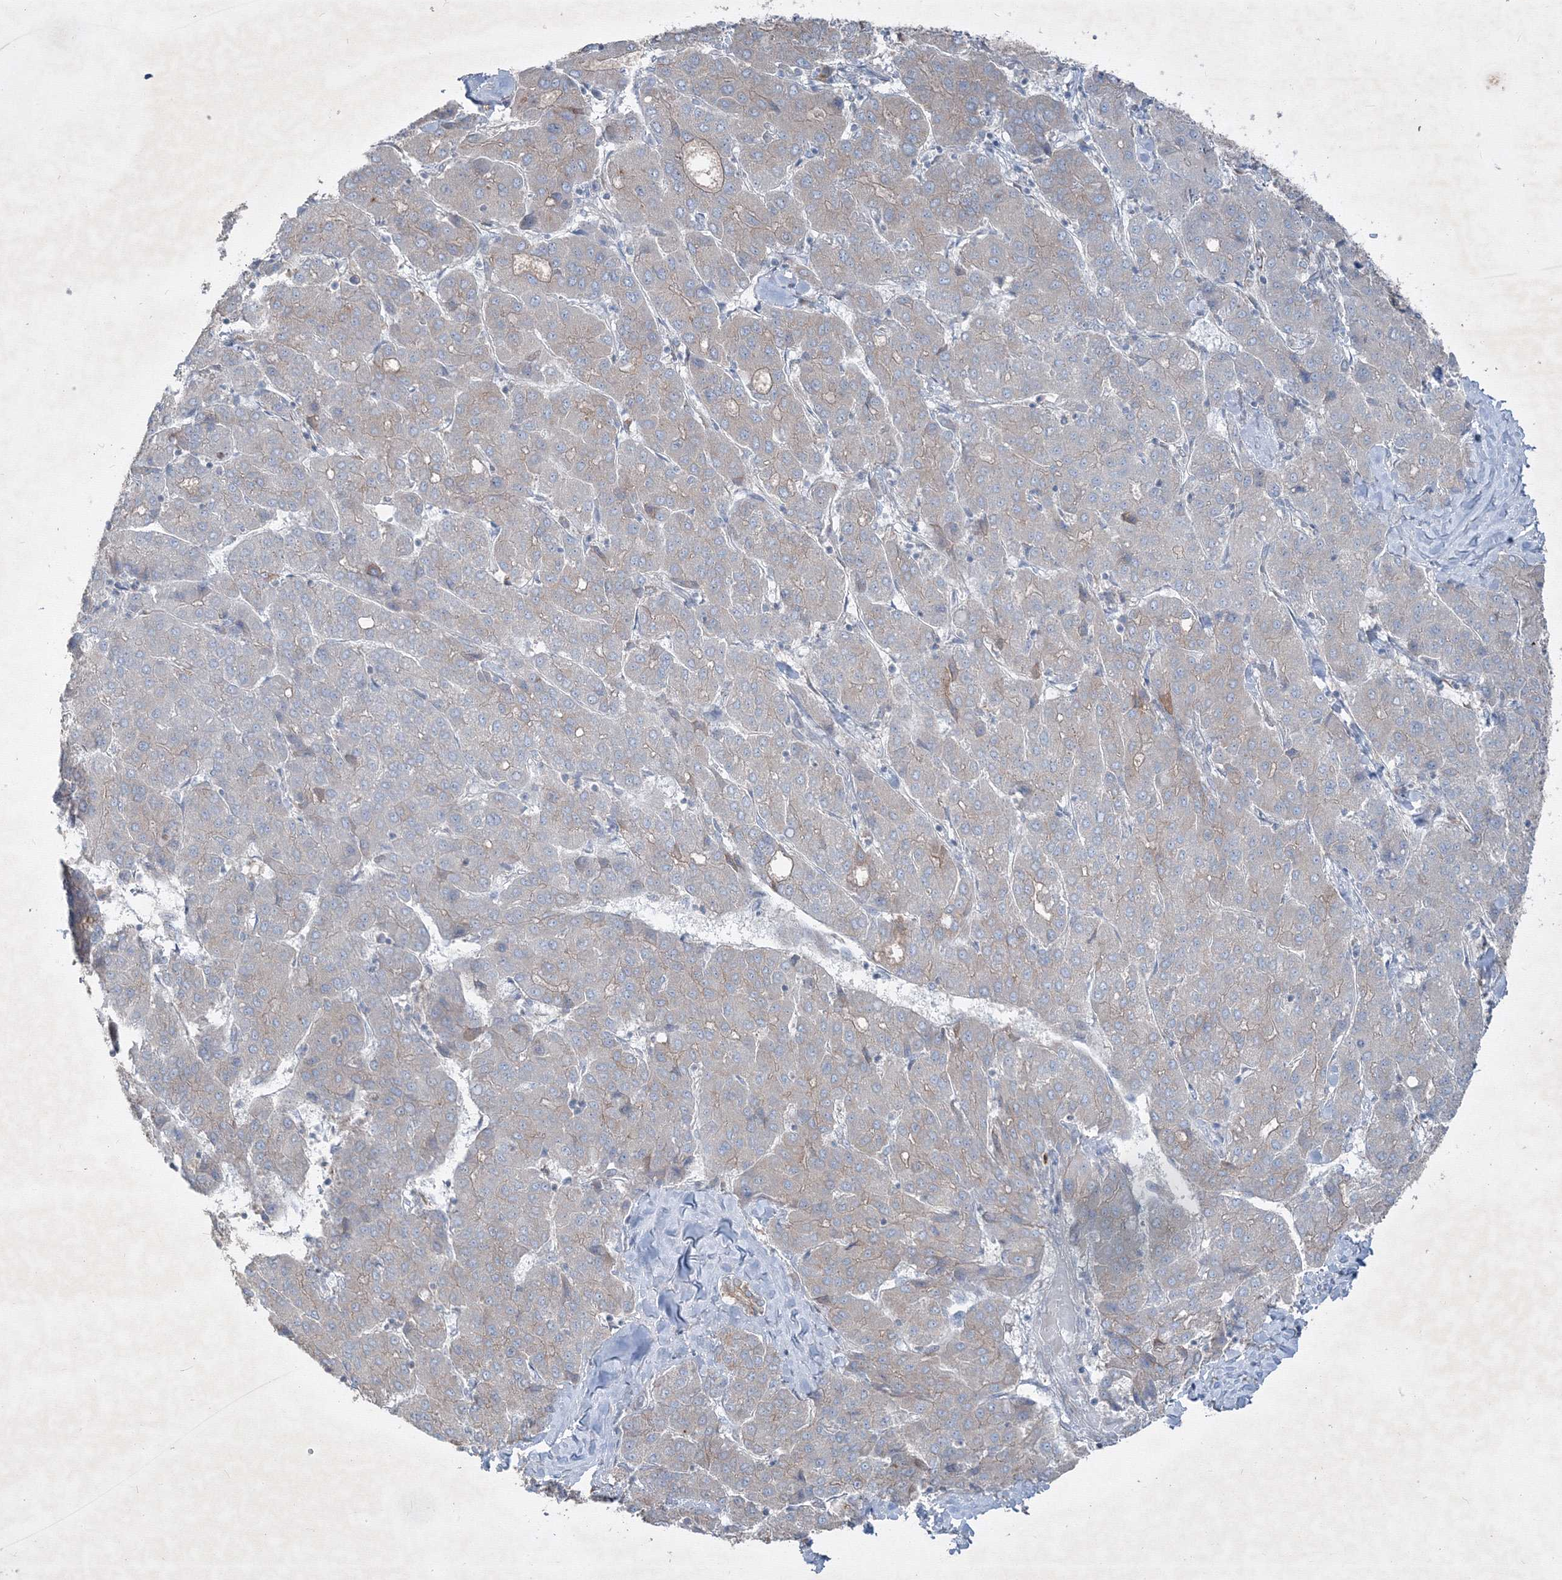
{"staining": {"intensity": "weak", "quantity": "<25%", "location": "cytoplasmic/membranous"}, "tissue": "liver cancer", "cell_type": "Tumor cells", "image_type": "cancer", "snomed": [{"axis": "morphology", "description": "Carcinoma, Hepatocellular, NOS"}, {"axis": "topography", "description": "Liver"}], "caption": "This is an immunohistochemistry (IHC) histopathology image of hepatocellular carcinoma (liver). There is no expression in tumor cells.", "gene": "IFNAR1", "patient": {"sex": "male", "age": 65}}